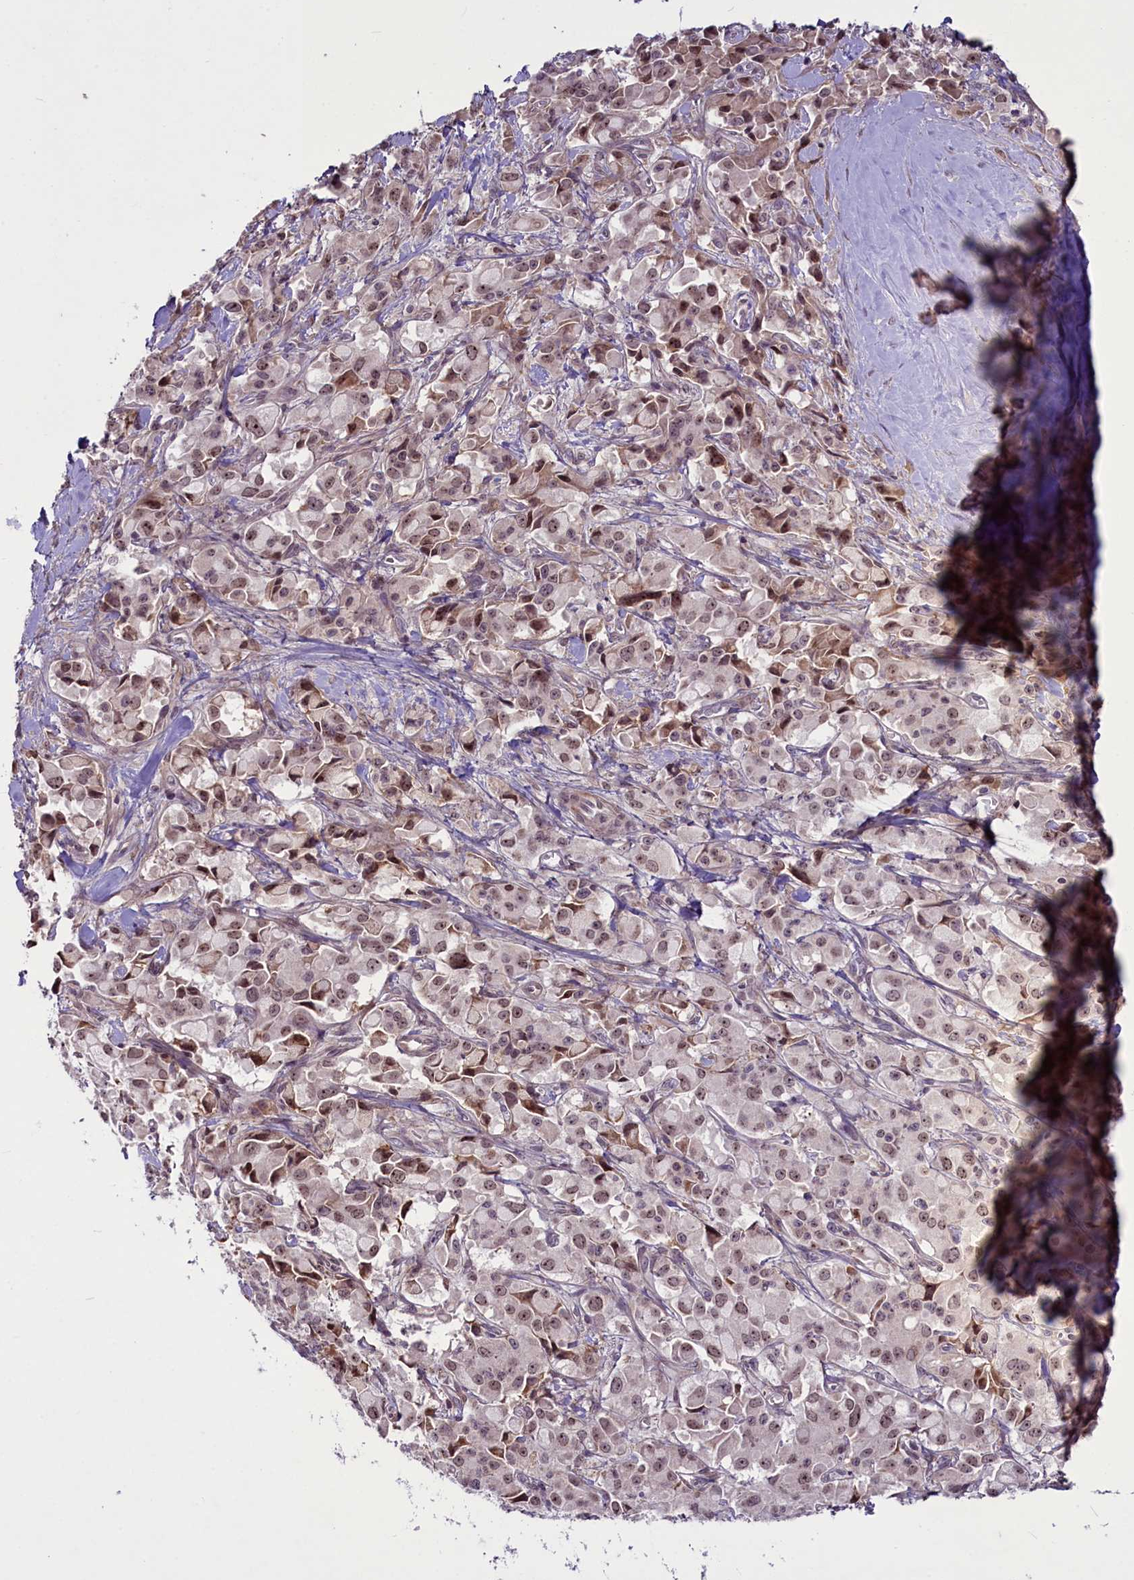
{"staining": {"intensity": "moderate", "quantity": ">75%", "location": "nuclear"}, "tissue": "pancreatic cancer", "cell_type": "Tumor cells", "image_type": "cancer", "snomed": [{"axis": "morphology", "description": "Adenocarcinoma, NOS"}, {"axis": "topography", "description": "Pancreas"}], "caption": "A medium amount of moderate nuclear staining is seen in approximately >75% of tumor cells in pancreatic cancer tissue.", "gene": "RSBN1", "patient": {"sex": "male", "age": 65}}